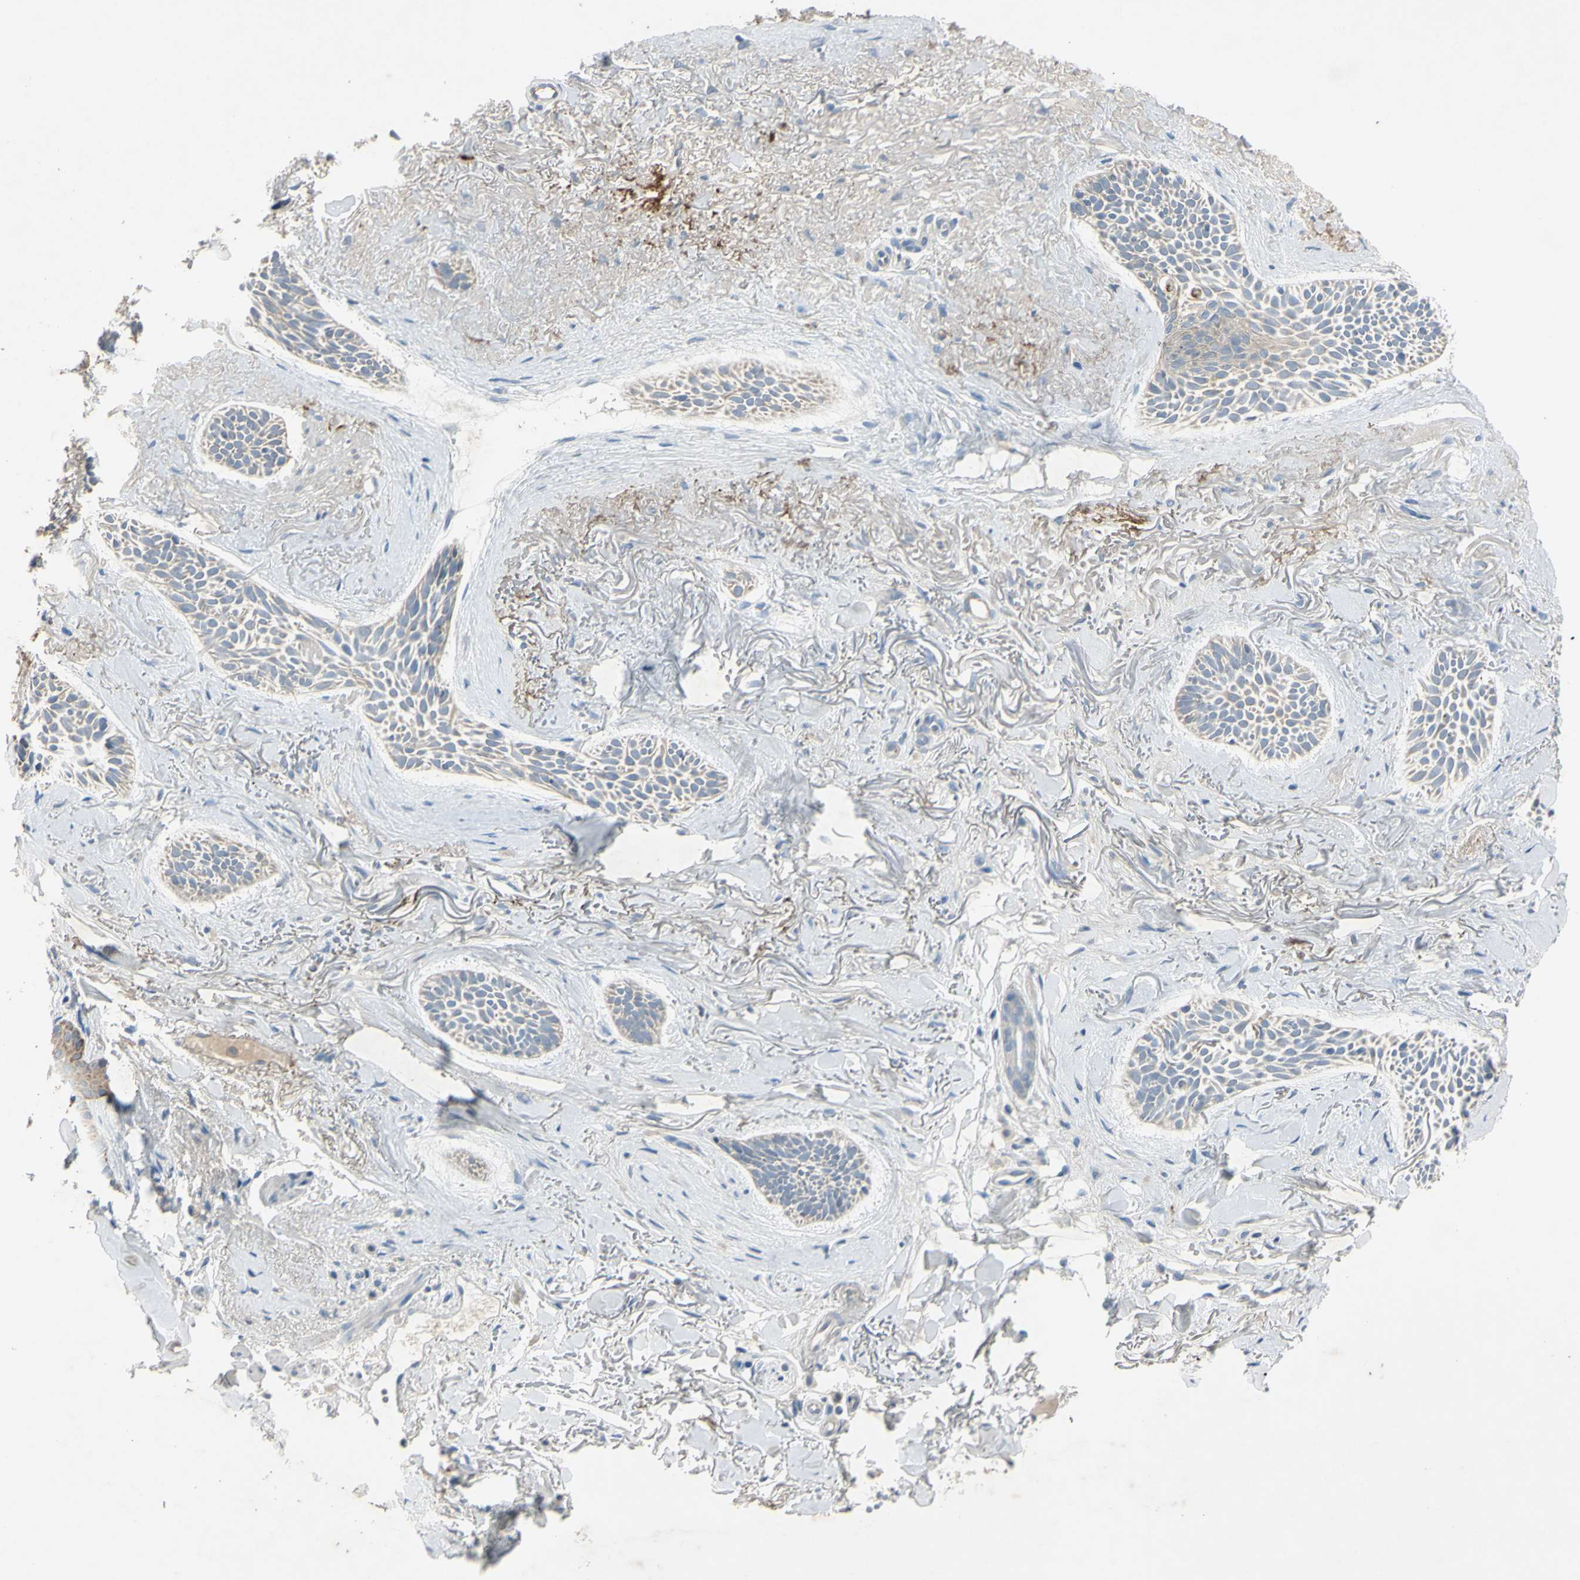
{"staining": {"intensity": "negative", "quantity": "none", "location": "none"}, "tissue": "skin cancer", "cell_type": "Tumor cells", "image_type": "cancer", "snomed": [{"axis": "morphology", "description": "Normal tissue, NOS"}, {"axis": "morphology", "description": "Basal cell carcinoma"}, {"axis": "topography", "description": "Skin"}], "caption": "Skin cancer (basal cell carcinoma) stained for a protein using IHC reveals no staining tumor cells.", "gene": "AATK", "patient": {"sex": "female", "age": 84}}